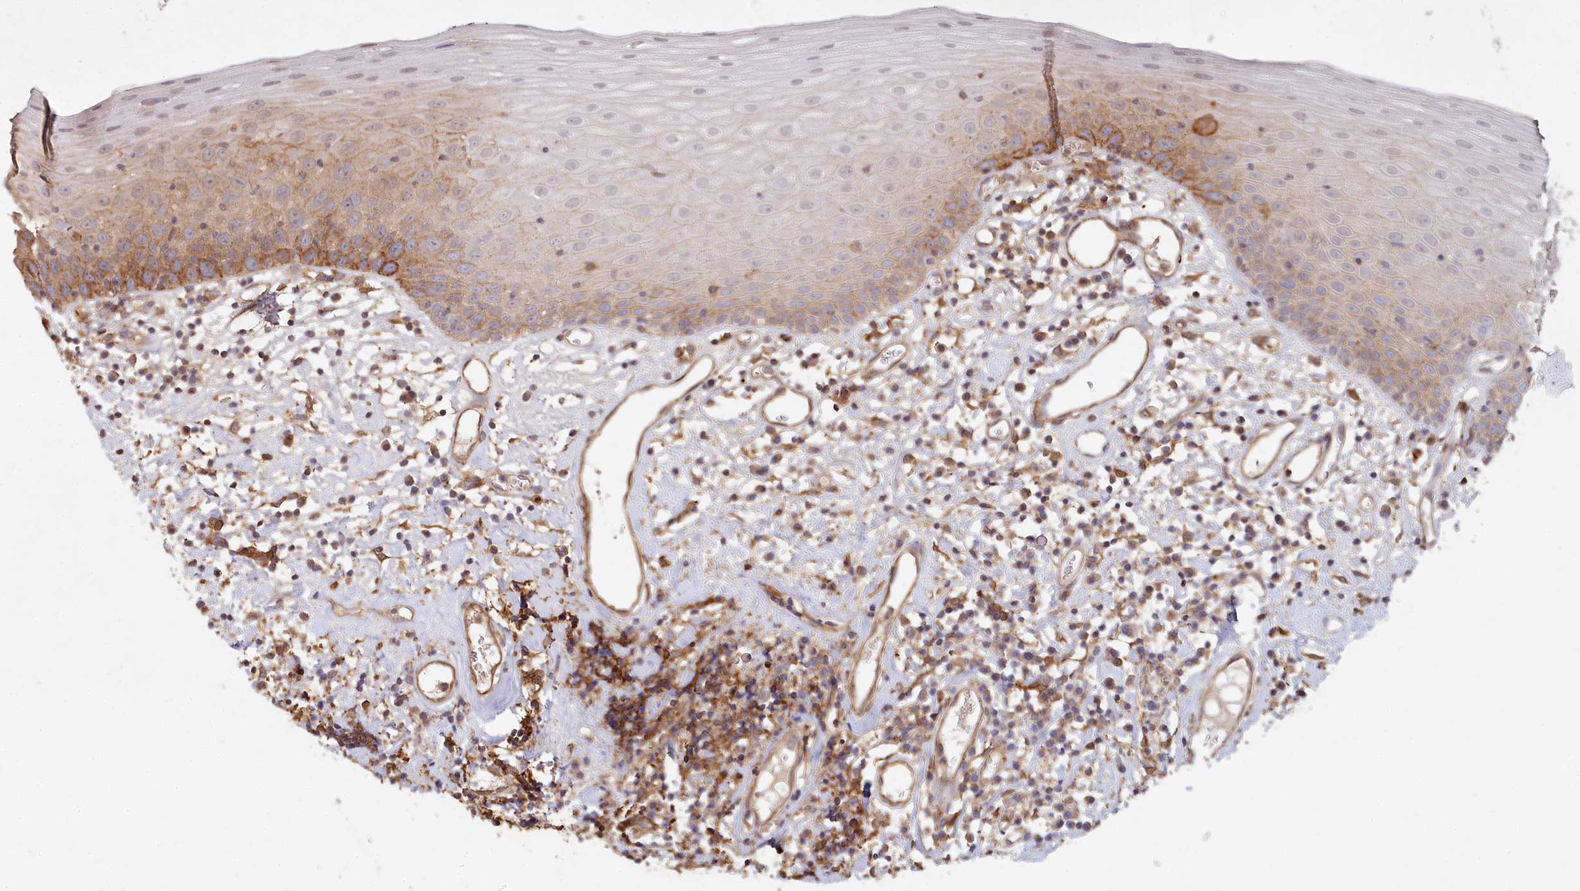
{"staining": {"intensity": "moderate", "quantity": "25%-75%", "location": "cytoplasmic/membranous"}, "tissue": "oral mucosa", "cell_type": "Squamous epithelial cells", "image_type": "normal", "snomed": [{"axis": "morphology", "description": "Normal tissue, NOS"}, {"axis": "topography", "description": "Oral tissue"}], "caption": "Protein positivity by IHC shows moderate cytoplasmic/membranous expression in about 25%-75% of squamous epithelial cells in benign oral mucosa. Nuclei are stained in blue.", "gene": "RBP5", "patient": {"sex": "male", "age": 74}}